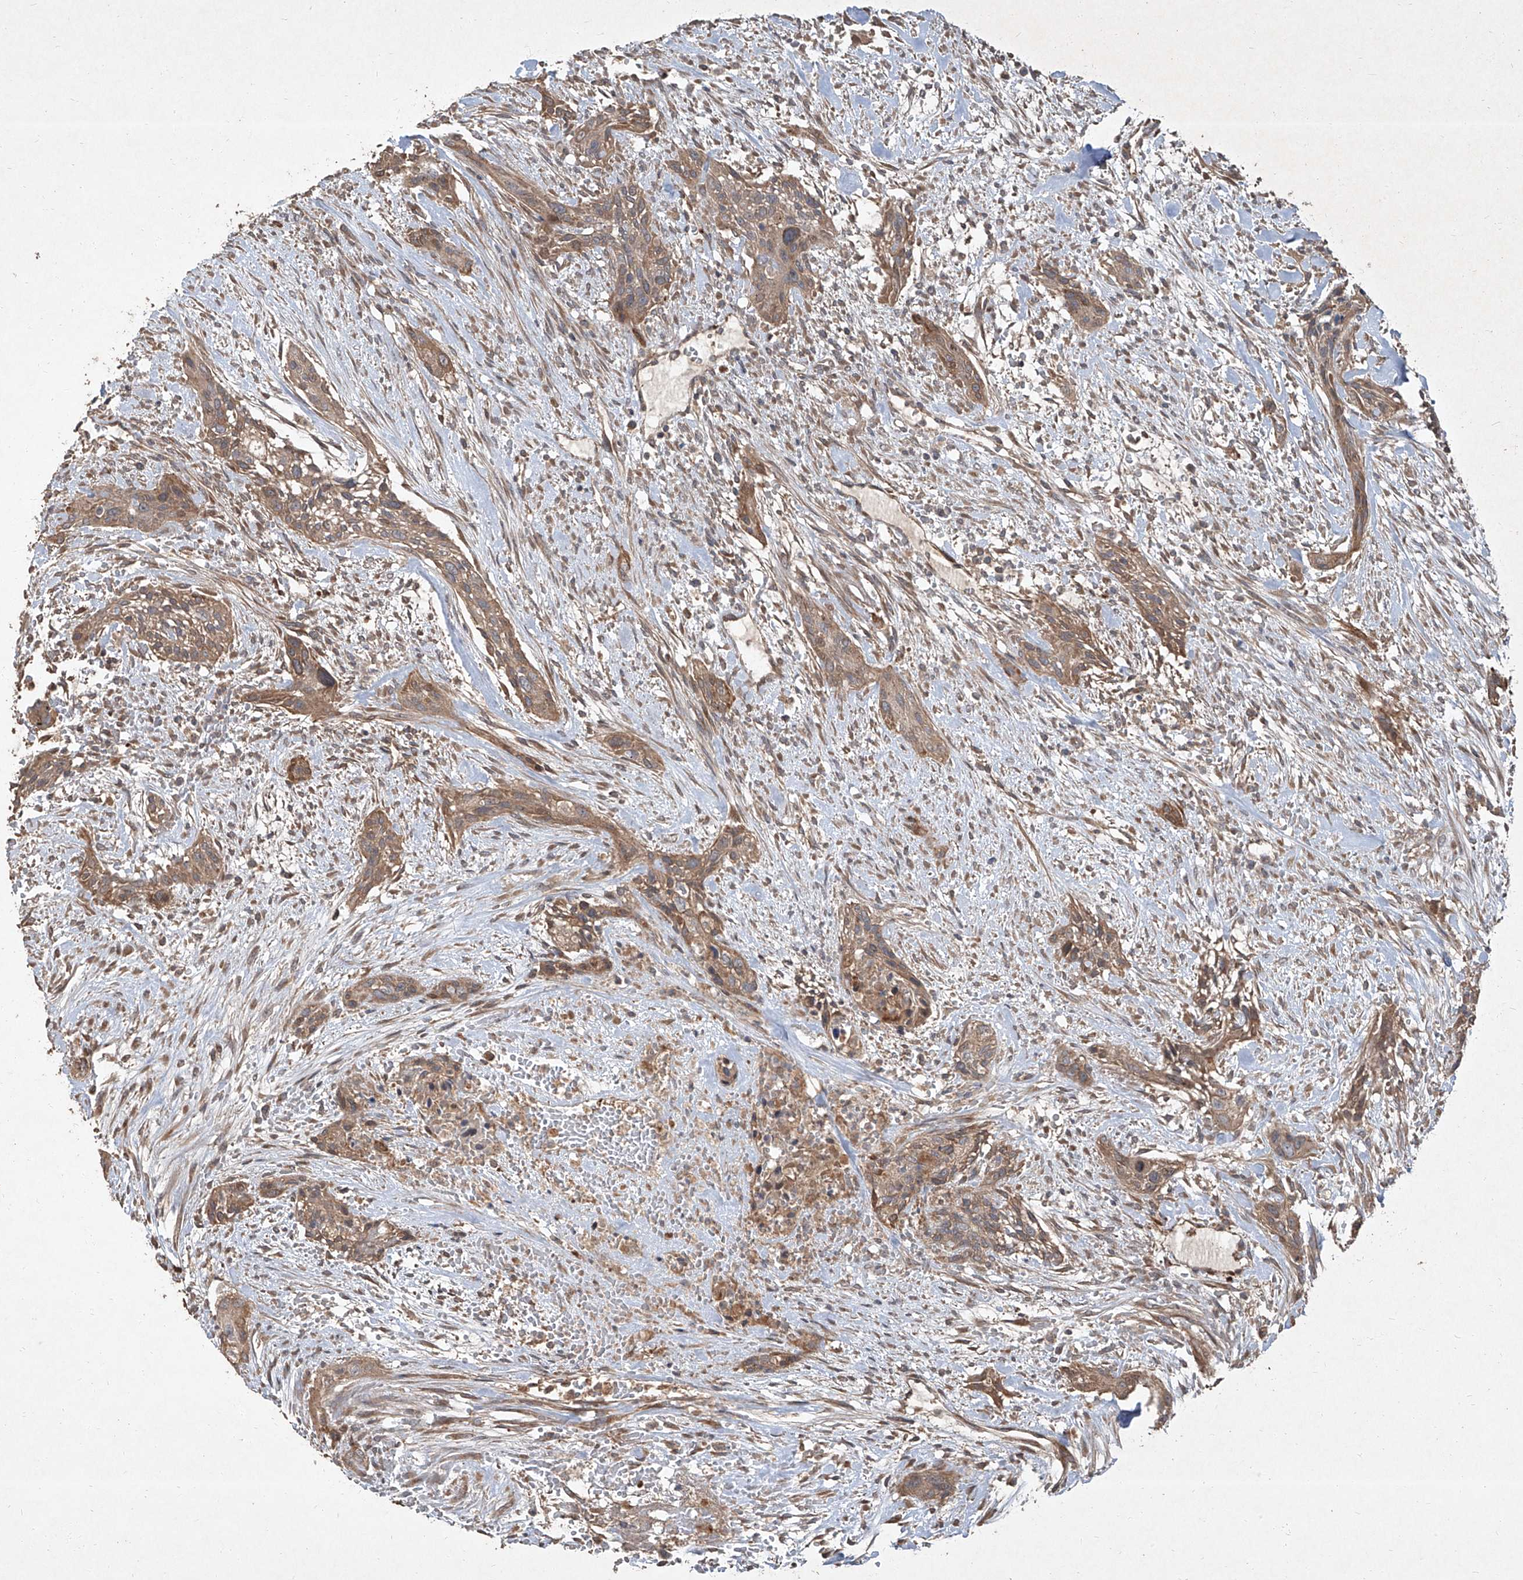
{"staining": {"intensity": "moderate", "quantity": ">75%", "location": "cytoplasmic/membranous"}, "tissue": "urothelial cancer", "cell_type": "Tumor cells", "image_type": "cancer", "snomed": [{"axis": "morphology", "description": "Urothelial carcinoma, High grade"}, {"axis": "topography", "description": "Urinary bladder"}], "caption": "Immunohistochemical staining of urothelial cancer shows moderate cytoplasmic/membranous protein staining in approximately >75% of tumor cells.", "gene": "CCN1", "patient": {"sex": "male", "age": 35}}